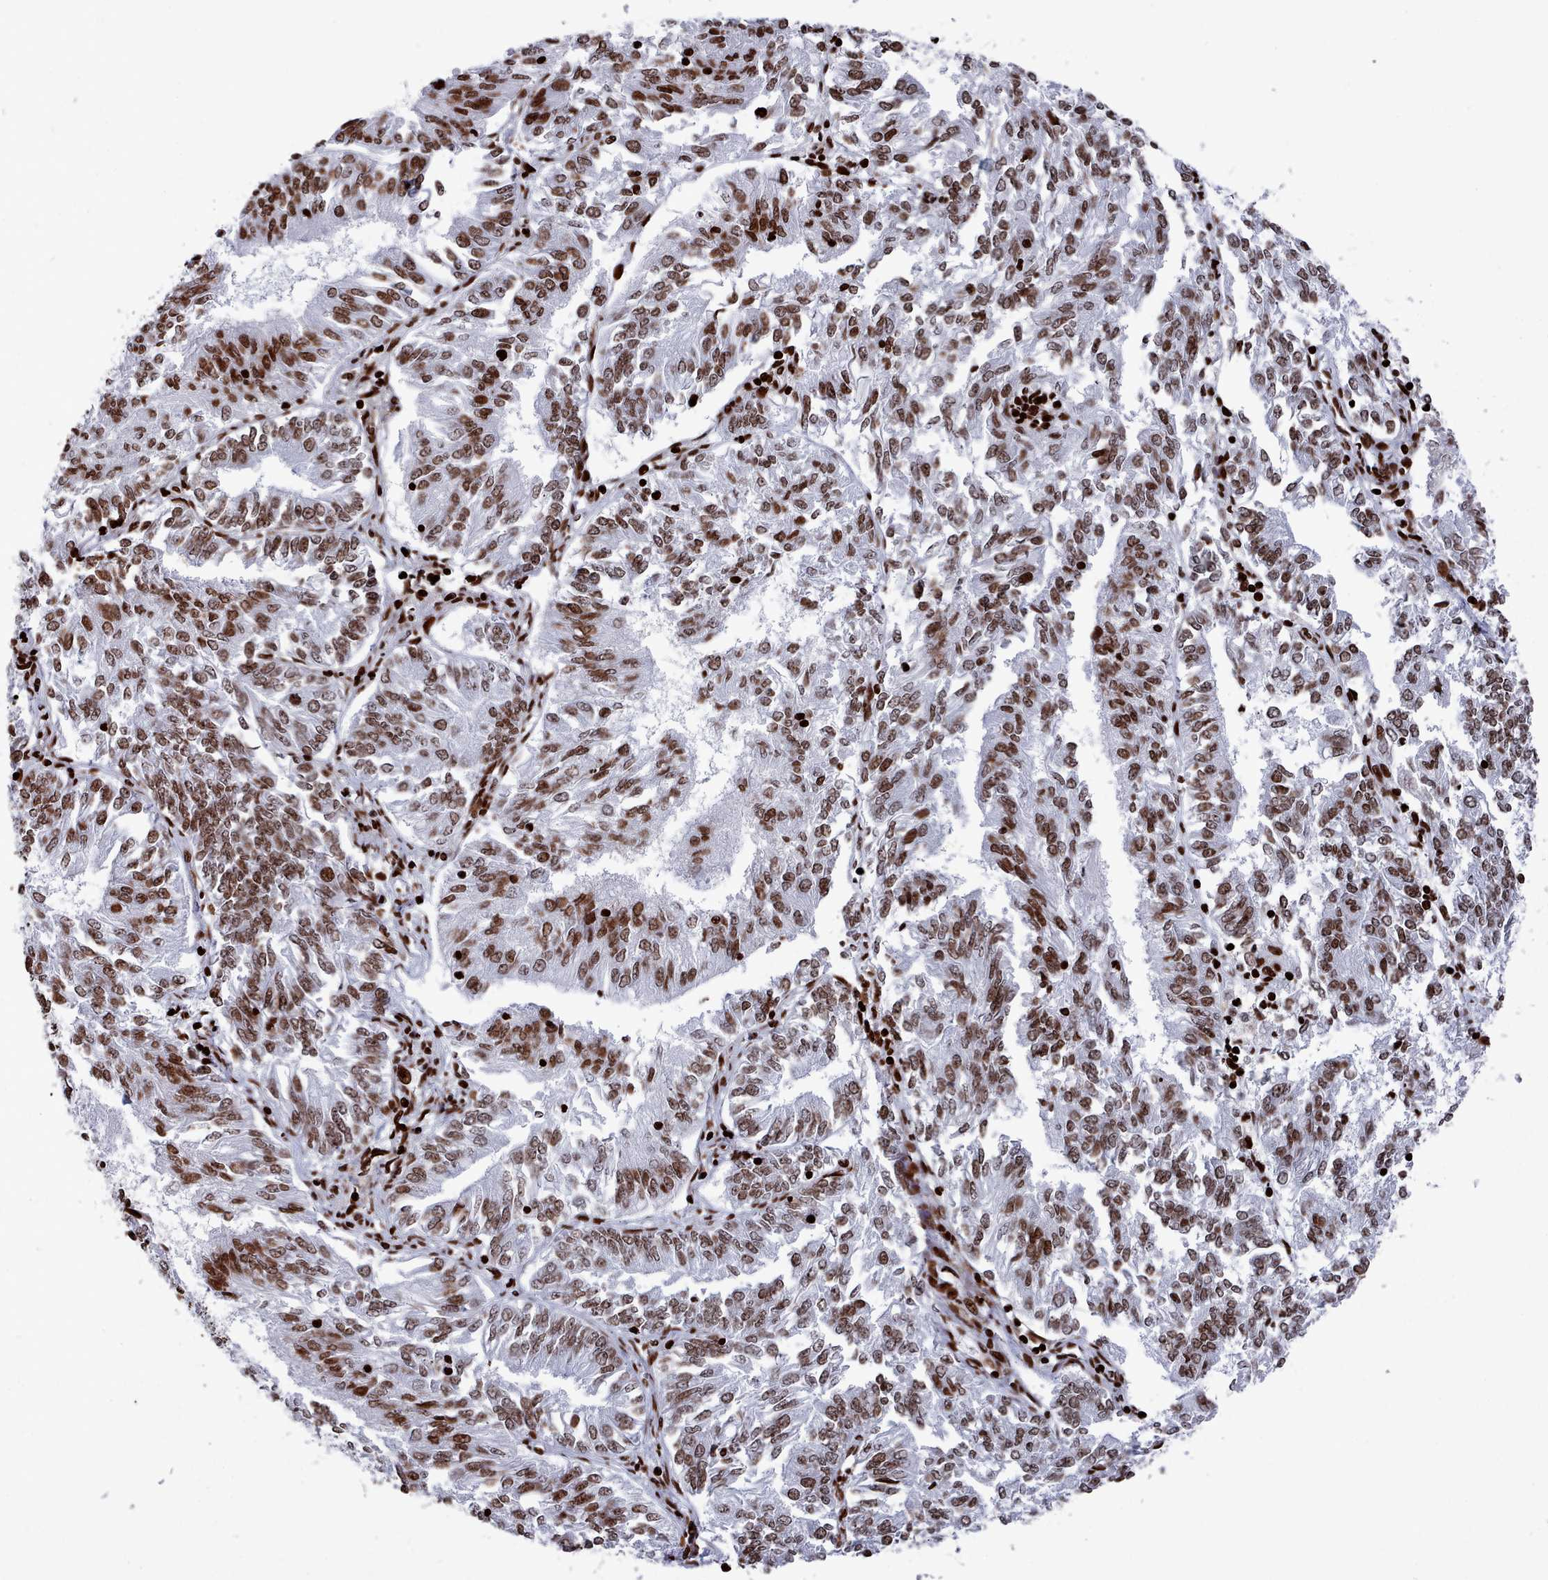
{"staining": {"intensity": "moderate", "quantity": ">75%", "location": "nuclear"}, "tissue": "endometrial cancer", "cell_type": "Tumor cells", "image_type": "cancer", "snomed": [{"axis": "morphology", "description": "Adenocarcinoma, NOS"}, {"axis": "topography", "description": "Endometrium"}], "caption": "Immunohistochemistry (IHC) (DAB) staining of human endometrial cancer (adenocarcinoma) reveals moderate nuclear protein expression in about >75% of tumor cells.", "gene": "PCDHB12", "patient": {"sex": "female", "age": 58}}